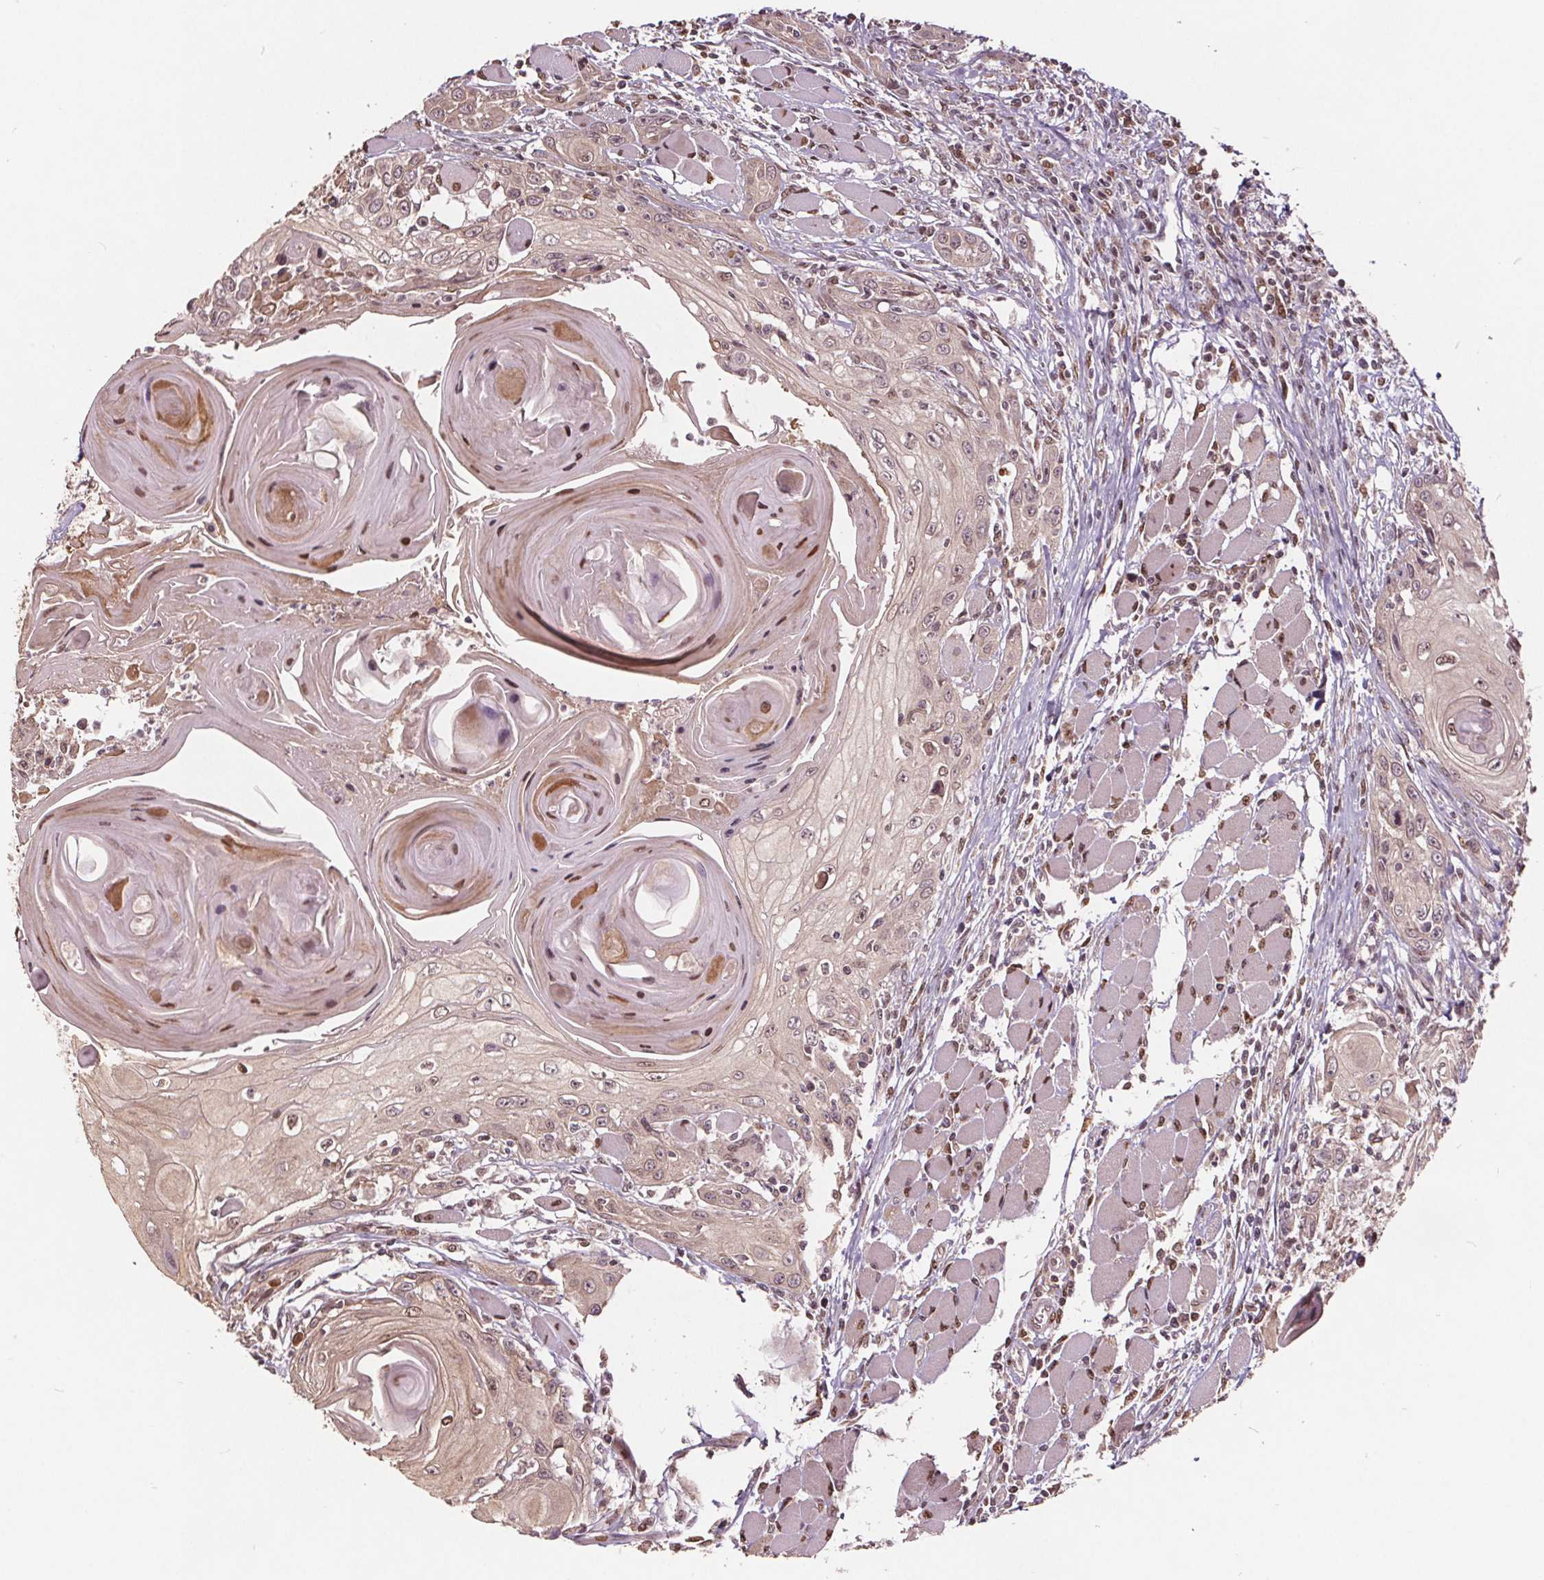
{"staining": {"intensity": "weak", "quantity": ">75%", "location": "cytoplasmic/membranous,nuclear"}, "tissue": "head and neck cancer", "cell_type": "Tumor cells", "image_type": "cancer", "snomed": [{"axis": "morphology", "description": "Squamous cell carcinoma, NOS"}, {"axis": "topography", "description": "Head-Neck"}], "caption": "Immunohistochemical staining of human head and neck cancer (squamous cell carcinoma) reveals low levels of weak cytoplasmic/membranous and nuclear protein expression in approximately >75% of tumor cells. (Stains: DAB (3,3'-diaminobenzidine) in brown, nuclei in blue, Microscopy: brightfield microscopy at high magnification).", "gene": "HIF1AN", "patient": {"sex": "female", "age": 80}}